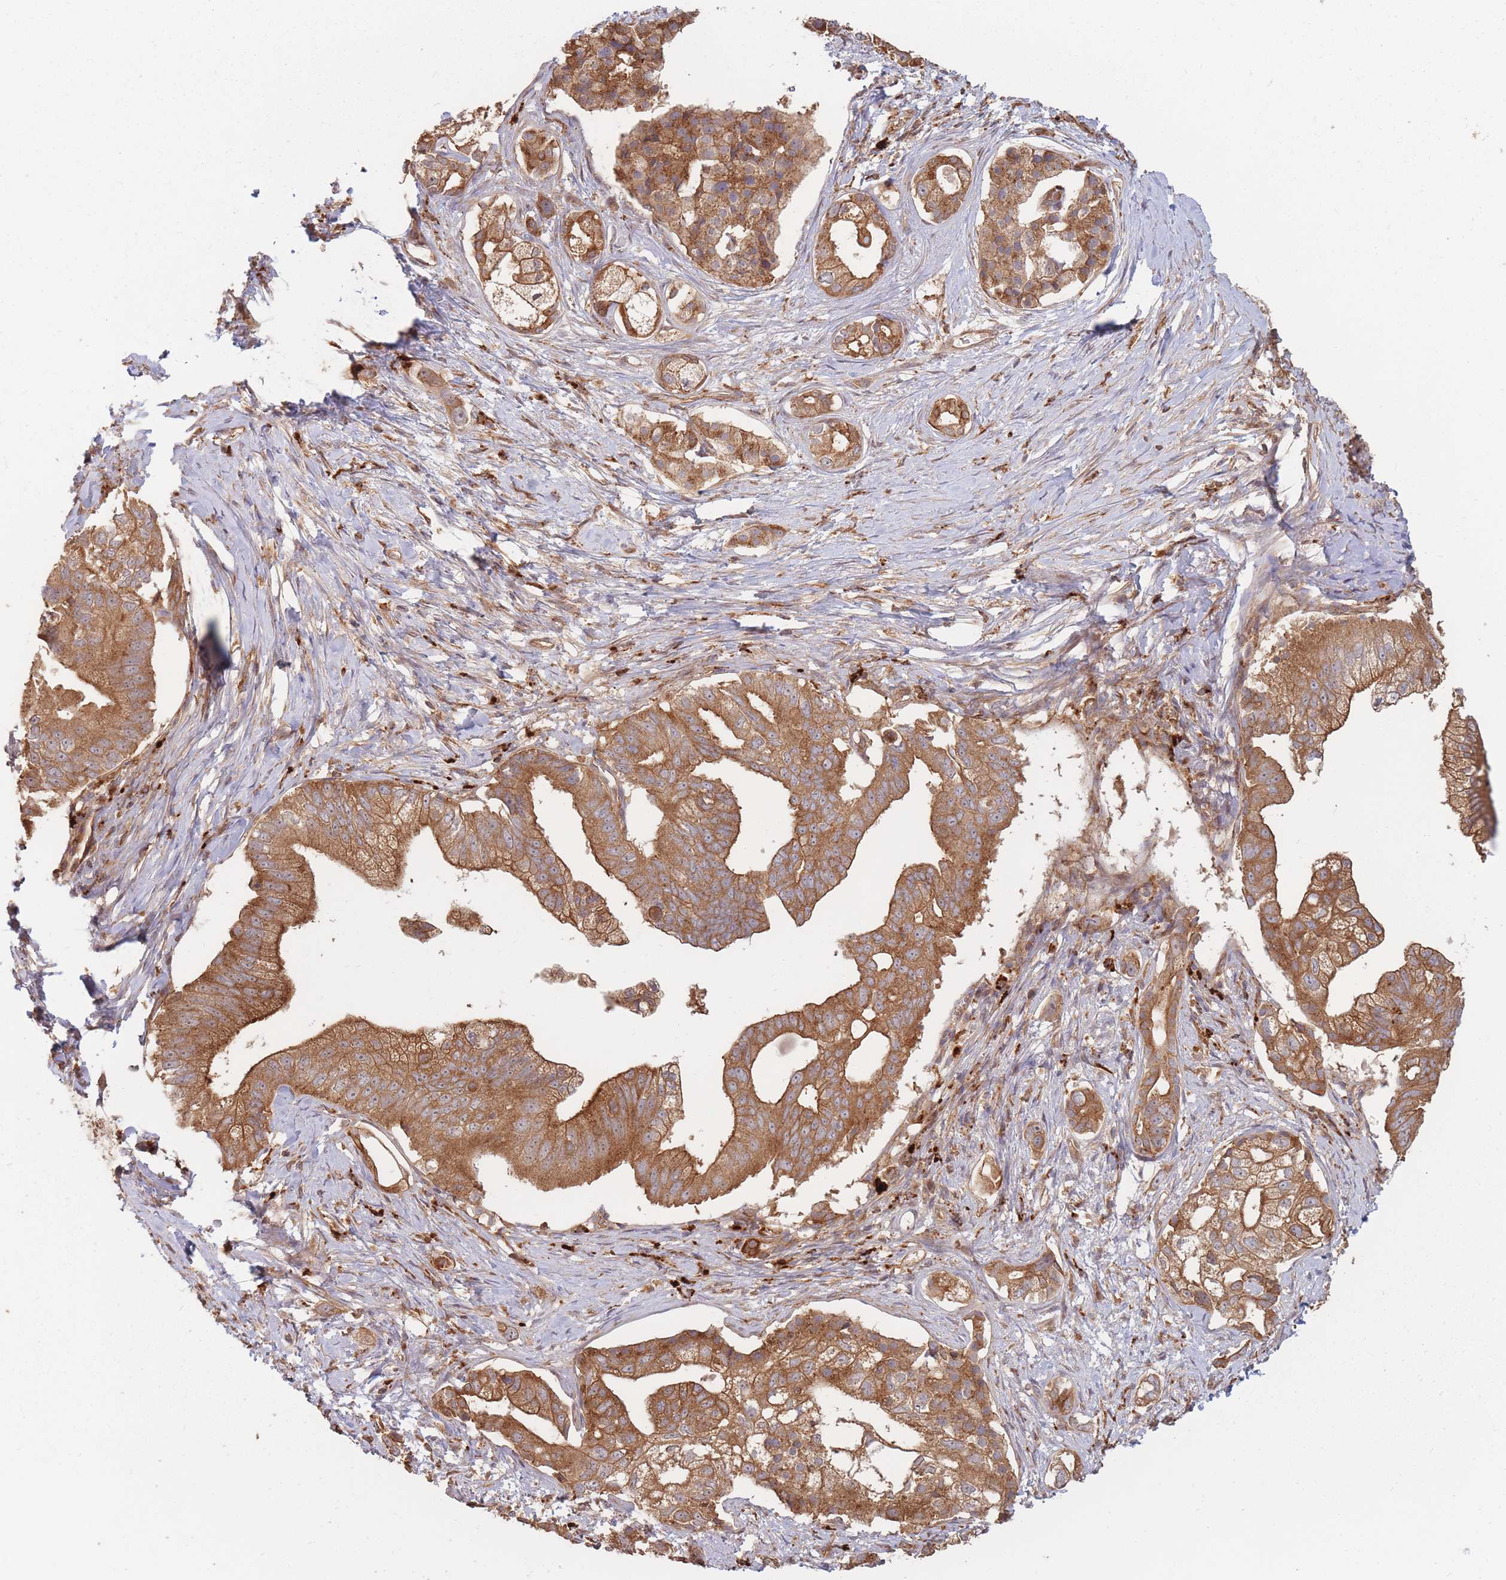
{"staining": {"intensity": "moderate", "quantity": ">75%", "location": "cytoplasmic/membranous"}, "tissue": "pancreatic cancer", "cell_type": "Tumor cells", "image_type": "cancer", "snomed": [{"axis": "morphology", "description": "Adenocarcinoma, NOS"}, {"axis": "topography", "description": "Pancreas"}], "caption": "Pancreatic cancer (adenocarcinoma) was stained to show a protein in brown. There is medium levels of moderate cytoplasmic/membranous positivity in about >75% of tumor cells.", "gene": "RASSF2", "patient": {"sex": "male", "age": 70}}